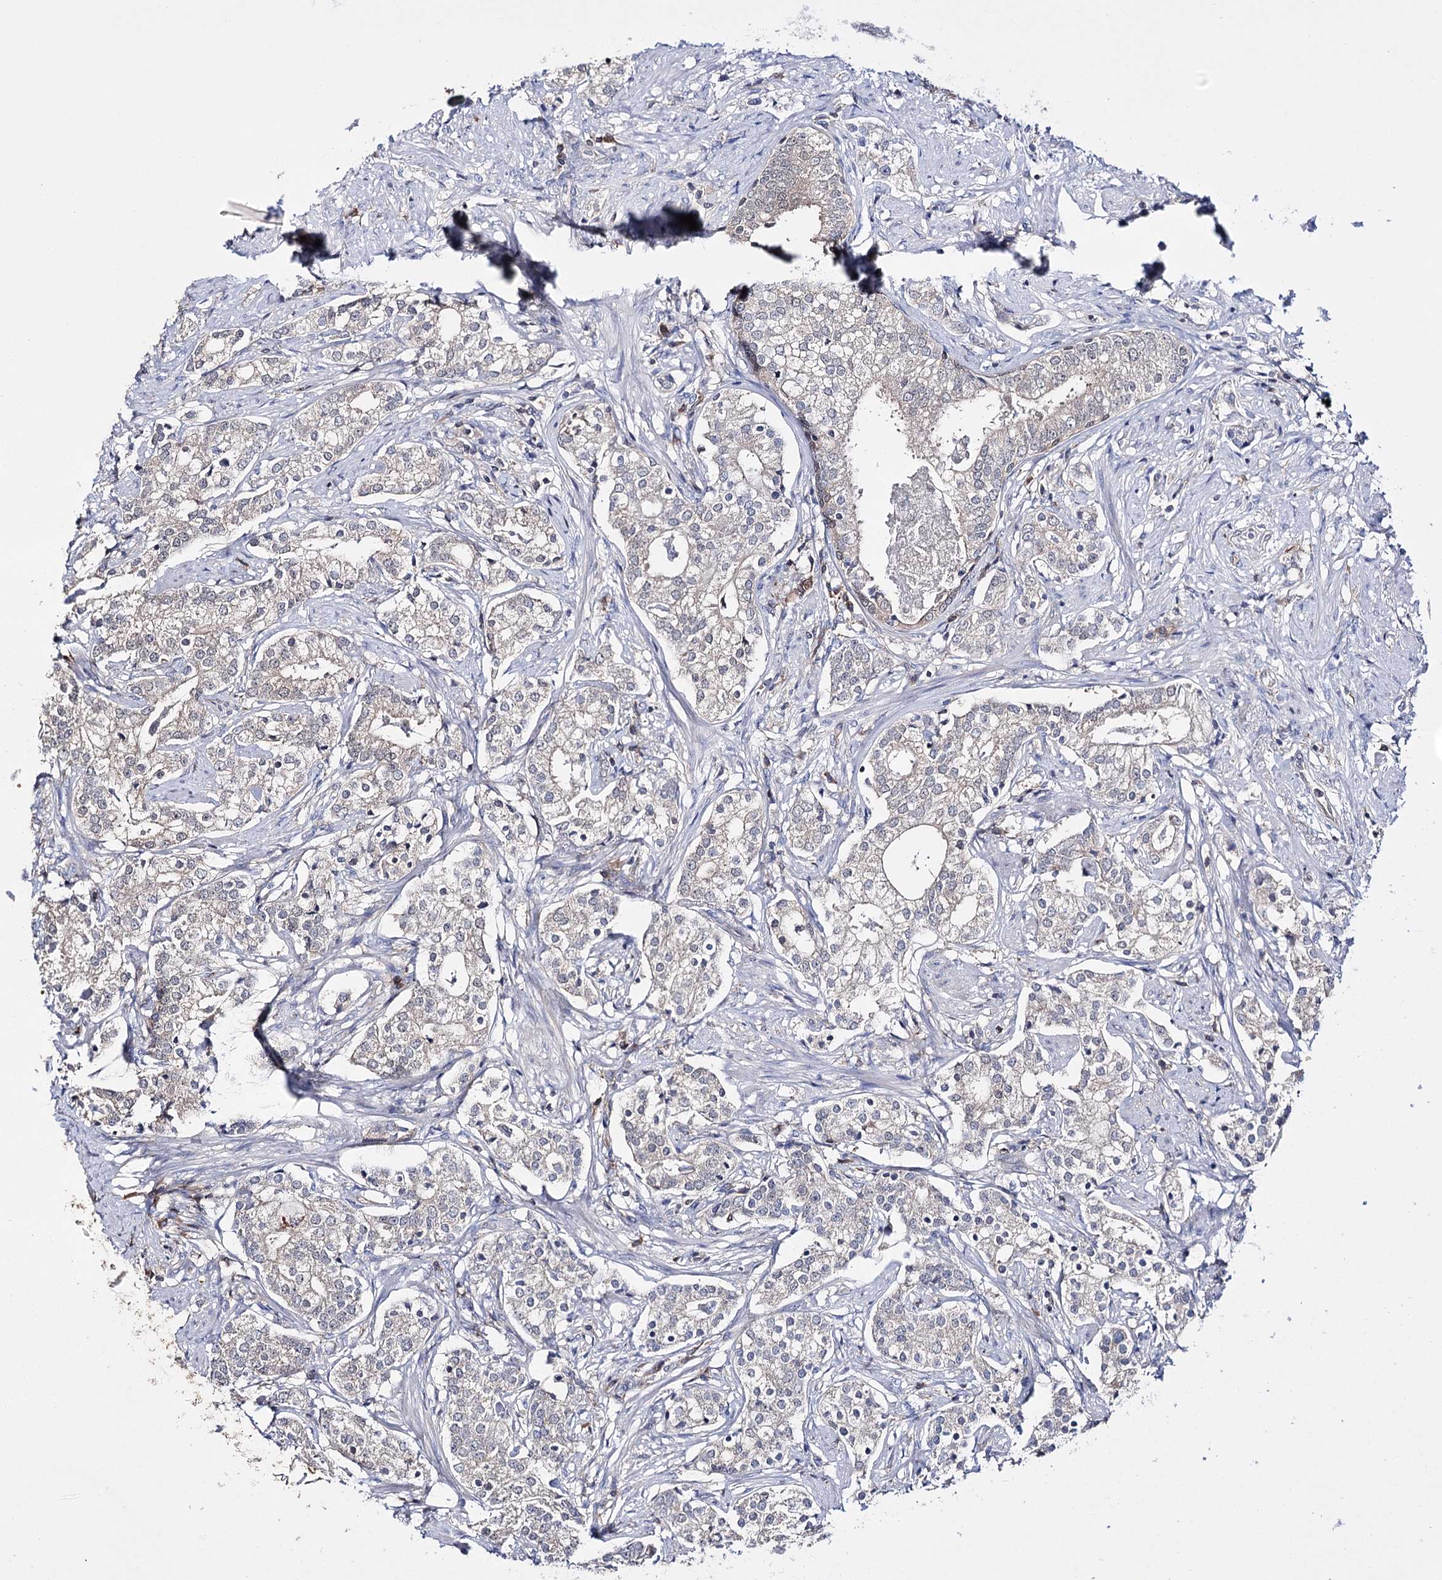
{"staining": {"intensity": "weak", "quantity": "<25%", "location": "cytoplasmic/membranous"}, "tissue": "prostate cancer", "cell_type": "Tumor cells", "image_type": "cancer", "snomed": [{"axis": "morphology", "description": "Adenocarcinoma, High grade"}, {"axis": "topography", "description": "Prostate"}], "caption": "DAB (3,3'-diaminobenzidine) immunohistochemical staining of human adenocarcinoma (high-grade) (prostate) displays no significant positivity in tumor cells.", "gene": "PTER", "patient": {"sex": "male", "age": 69}}